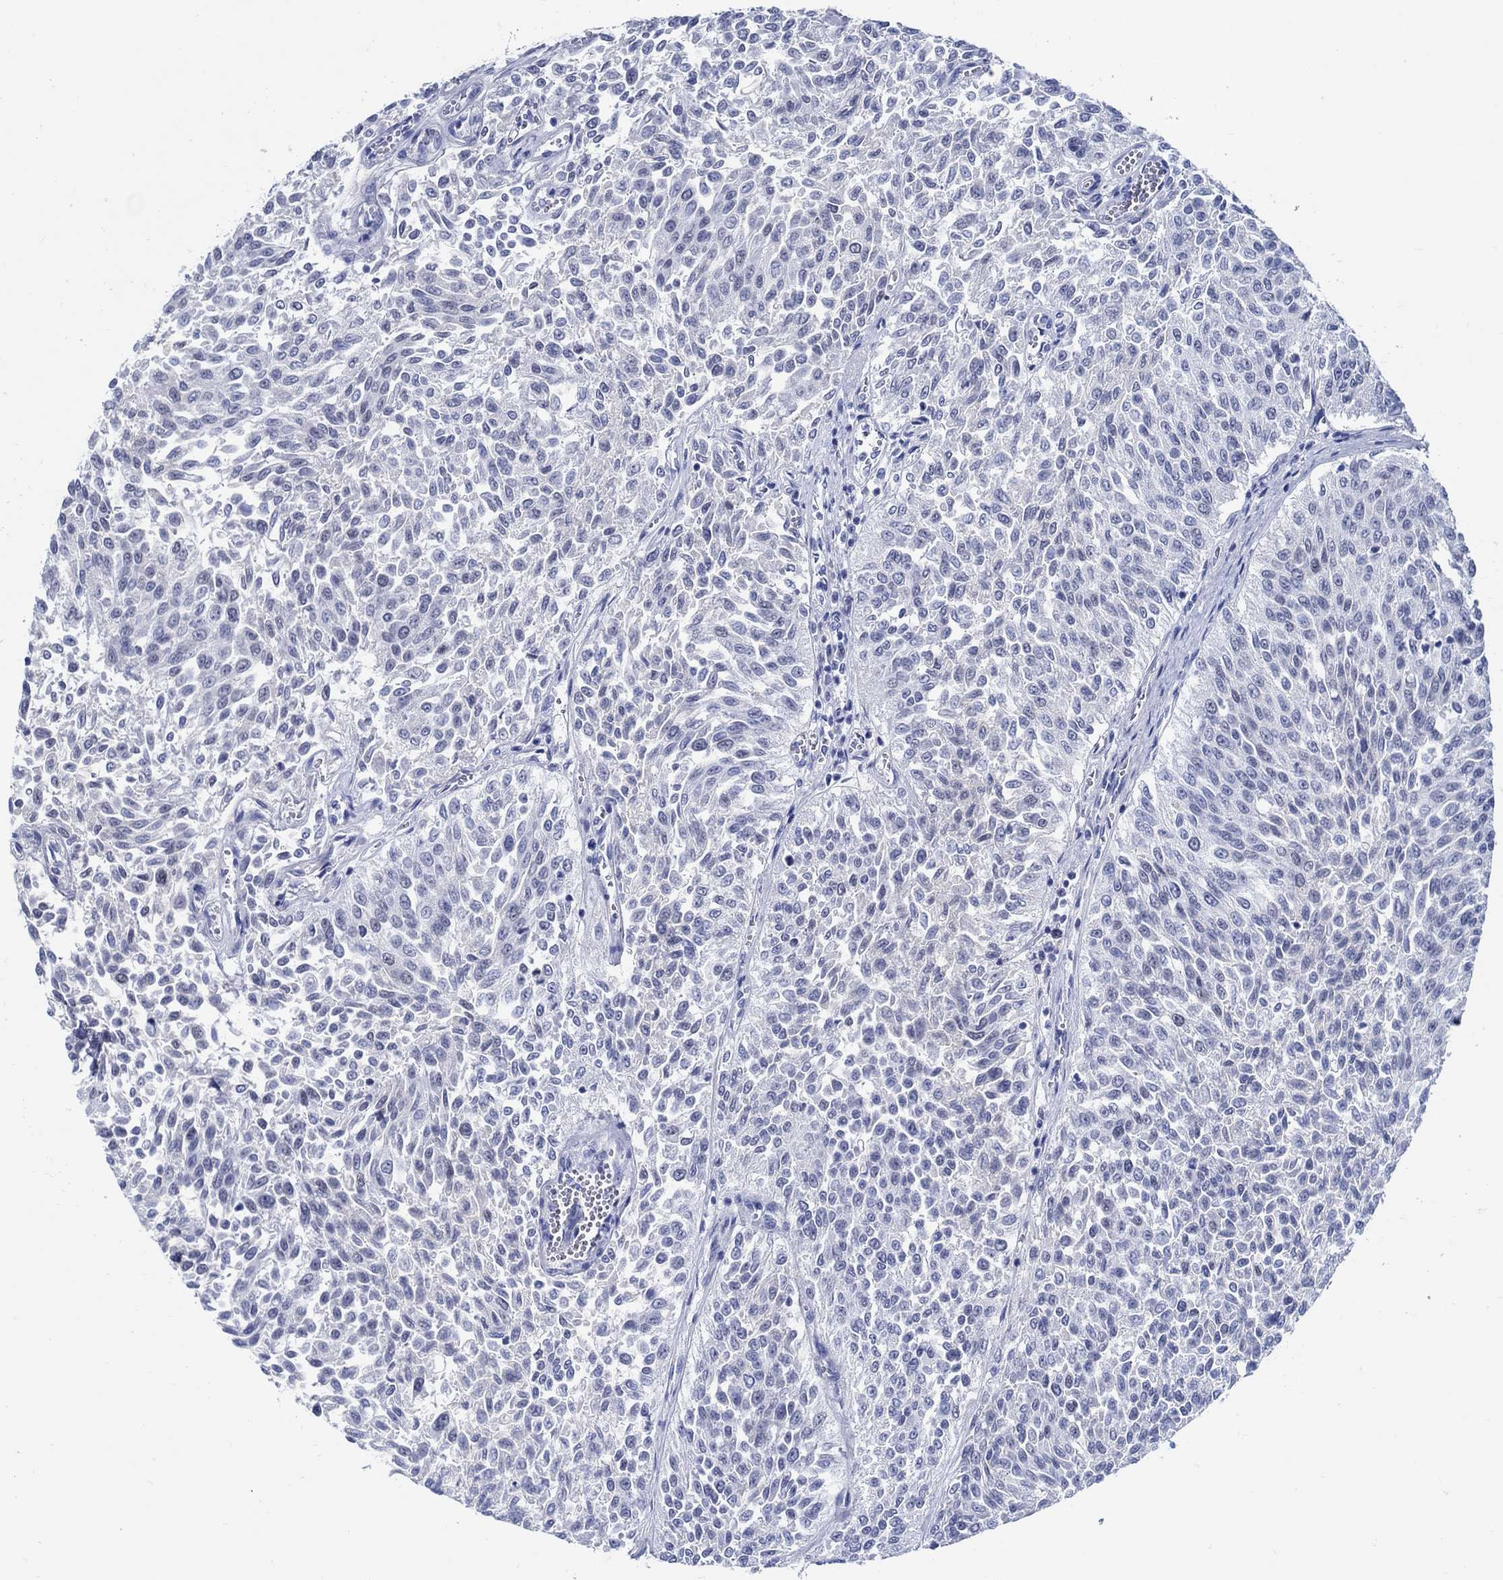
{"staining": {"intensity": "negative", "quantity": "none", "location": "none"}, "tissue": "urothelial cancer", "cell_type": "Tumor cells", "image_type": "cancer", "snomed": [{"axis": "morphology", "description": "Urothelial carcinoma, Low grade"}, {"axis": "topography", "description": "Urinary bladder"}], "caption": "This is a micrograph of immunohistochemistry staining of urothelial cancer, which shows no expression in tumor cells.", "gene": "PAX9", "patient": {"sex": "male", "age": 78}}